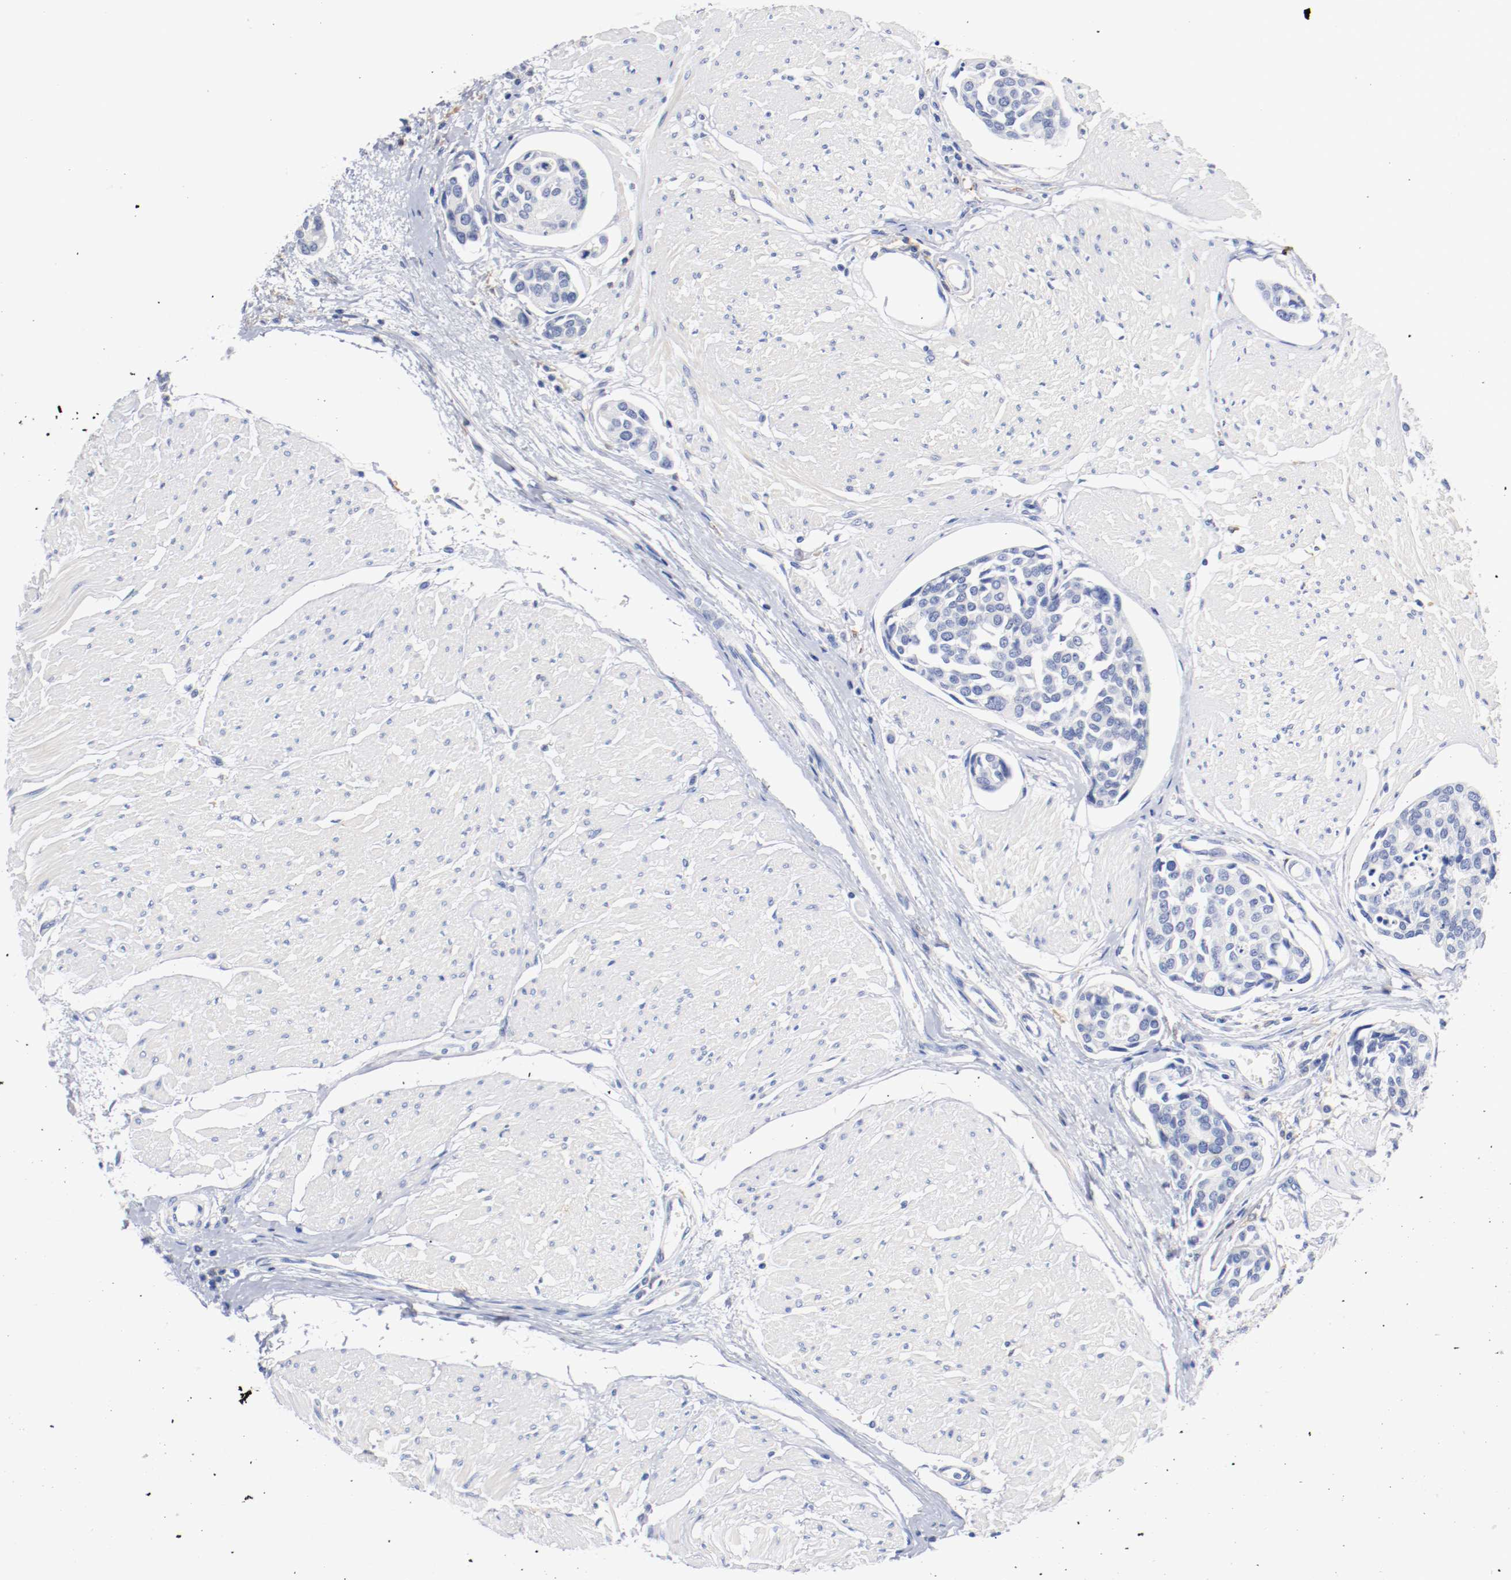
{"staining": {"intensity": "negative", "quantity": "none", "location": "none"}, "tissue": "urothelial cancer", "cell_type": "Tumor cells", "image_type": "cancer", "snomed": [{"axis": "morphology", "description": "Urothelial carcinoma, High grade"}, {"axis": "topography", "description": "Urinary bladder"}], "caption": "High power microscopy photomicrograph of an immunohistochemistry (IHC) micrograph of urothelial carcinoma (high-grade), revealing no significant expression in tumor cells.", "gene": "FGFBP1", "patient": {"sex": "male", "age": 78}}